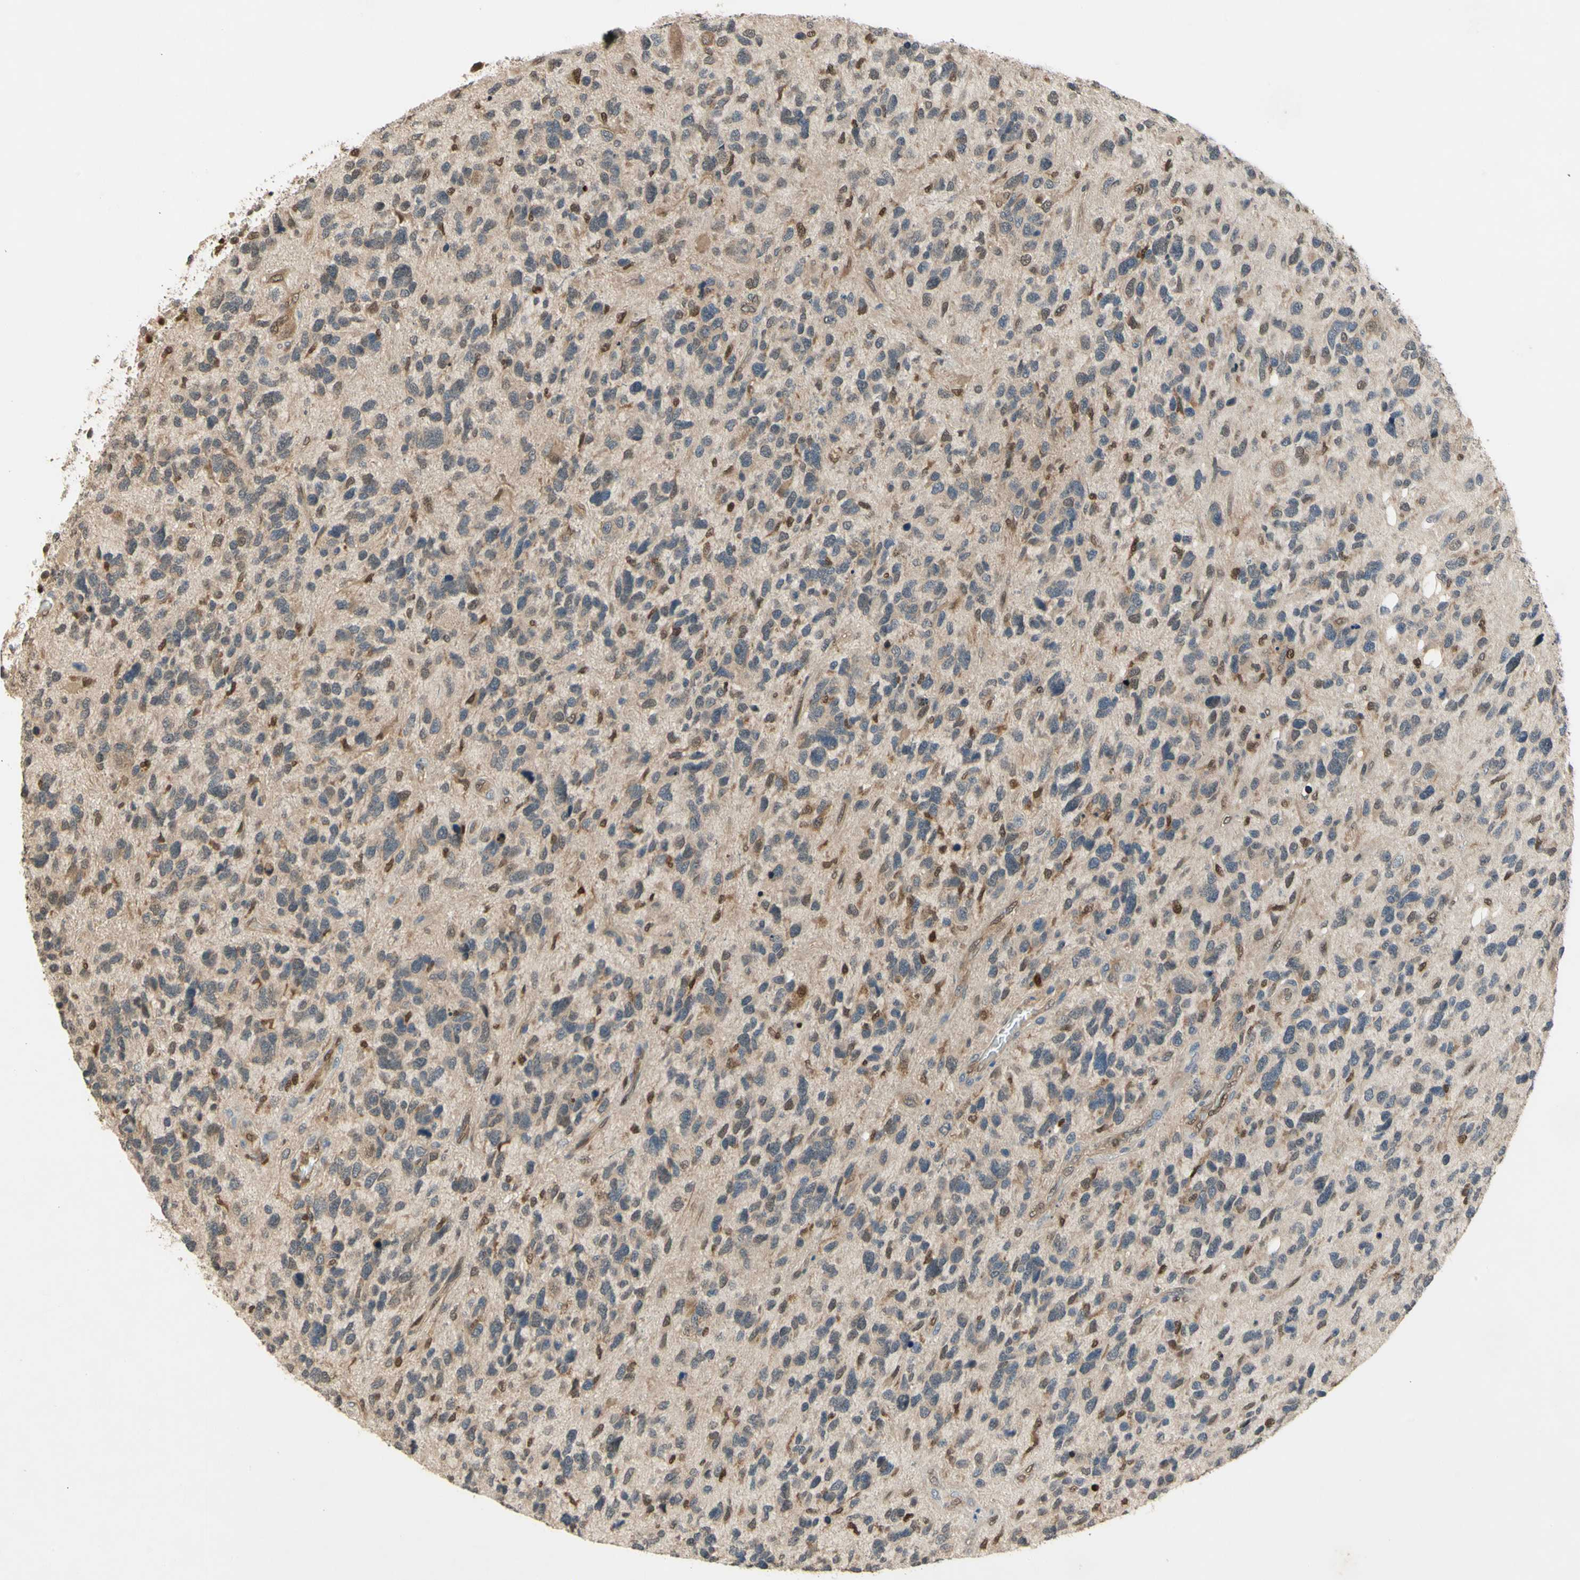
{"staining": {"intensity": "weak", "quantity": ">75%", "location": "cytoplasmic/membranous"}, "tissue": "glioma", "cell_type": "Tumor cells", "image_type": "cancer", "snomed": [{"axis": "morphology", "description": "Glioma, malignant, High grade"}, {"axis": "topography", "description": "Brain"}], "caption": "Immunohistochemical staining of malignant high-grade glioma reveals low levels of weak cytoplasmic/membranous protein expression in about >75% of tumor cells. The protein is shown in brown color, while the nuclei are stained blue.", "gene": "GSR", "patient": {"sex": "female", "age": 58}}